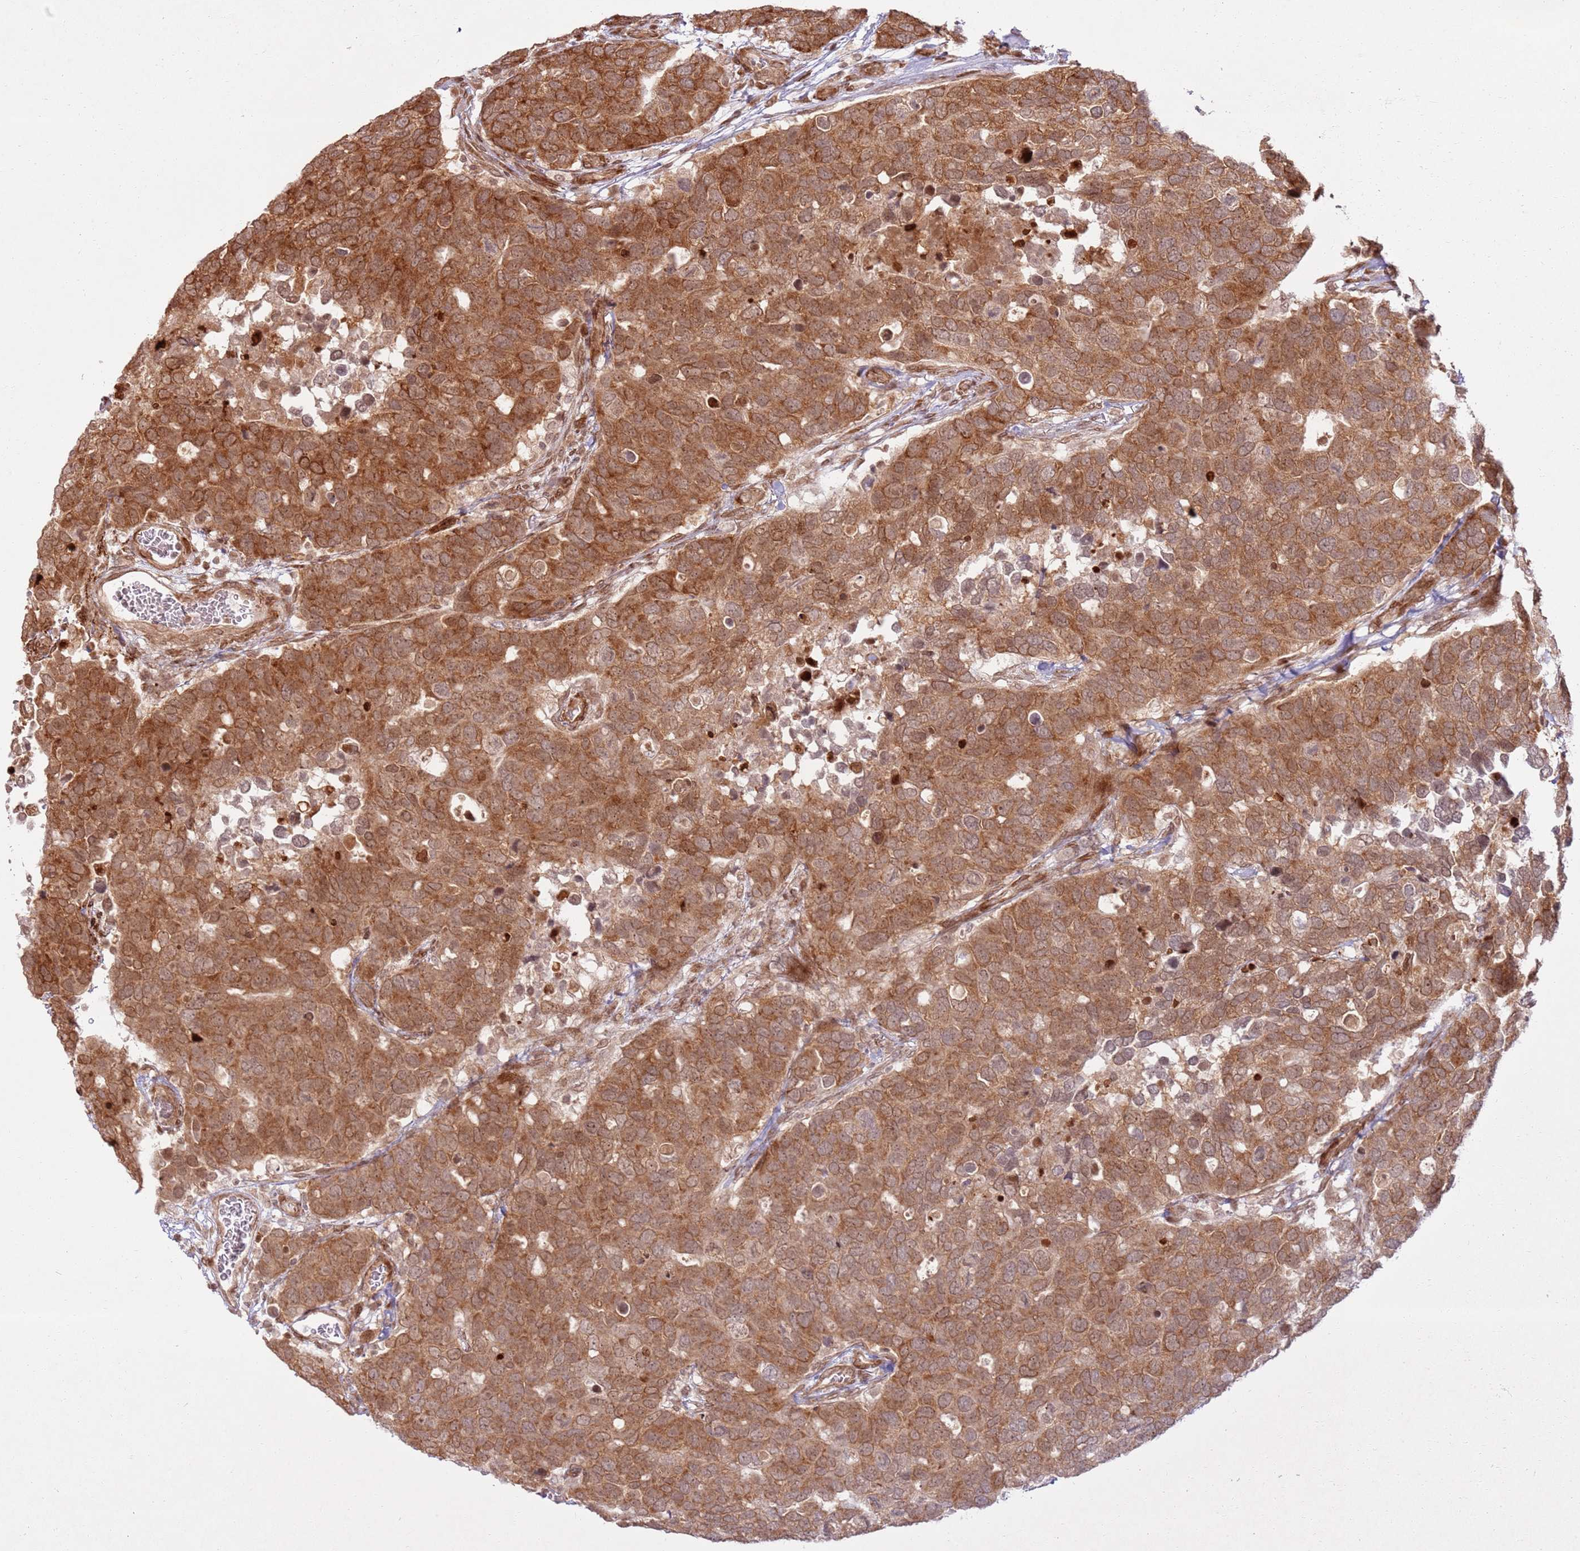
{"staining": {"intensity": "moderate", "quantity": ">75%", "location": "cytoplasmic/membranous,nuclear"}, "tissue": "breast cancer", "cell_type": "Tumor cells", "image_type": "cancer", "snomed": [{"axis": "morphology", "description": "Duct carcinoma"}, {"axis": "topography", "description": "Breast"}], "caption": "A brown stain shows moderate cytoplasmic/membranous and nuclear expression of a protein in breast cancer (intraductal carcinoma) tumor cells.", "gene": "KLHL36", "patient": {"sex": "female", "age": 83}}